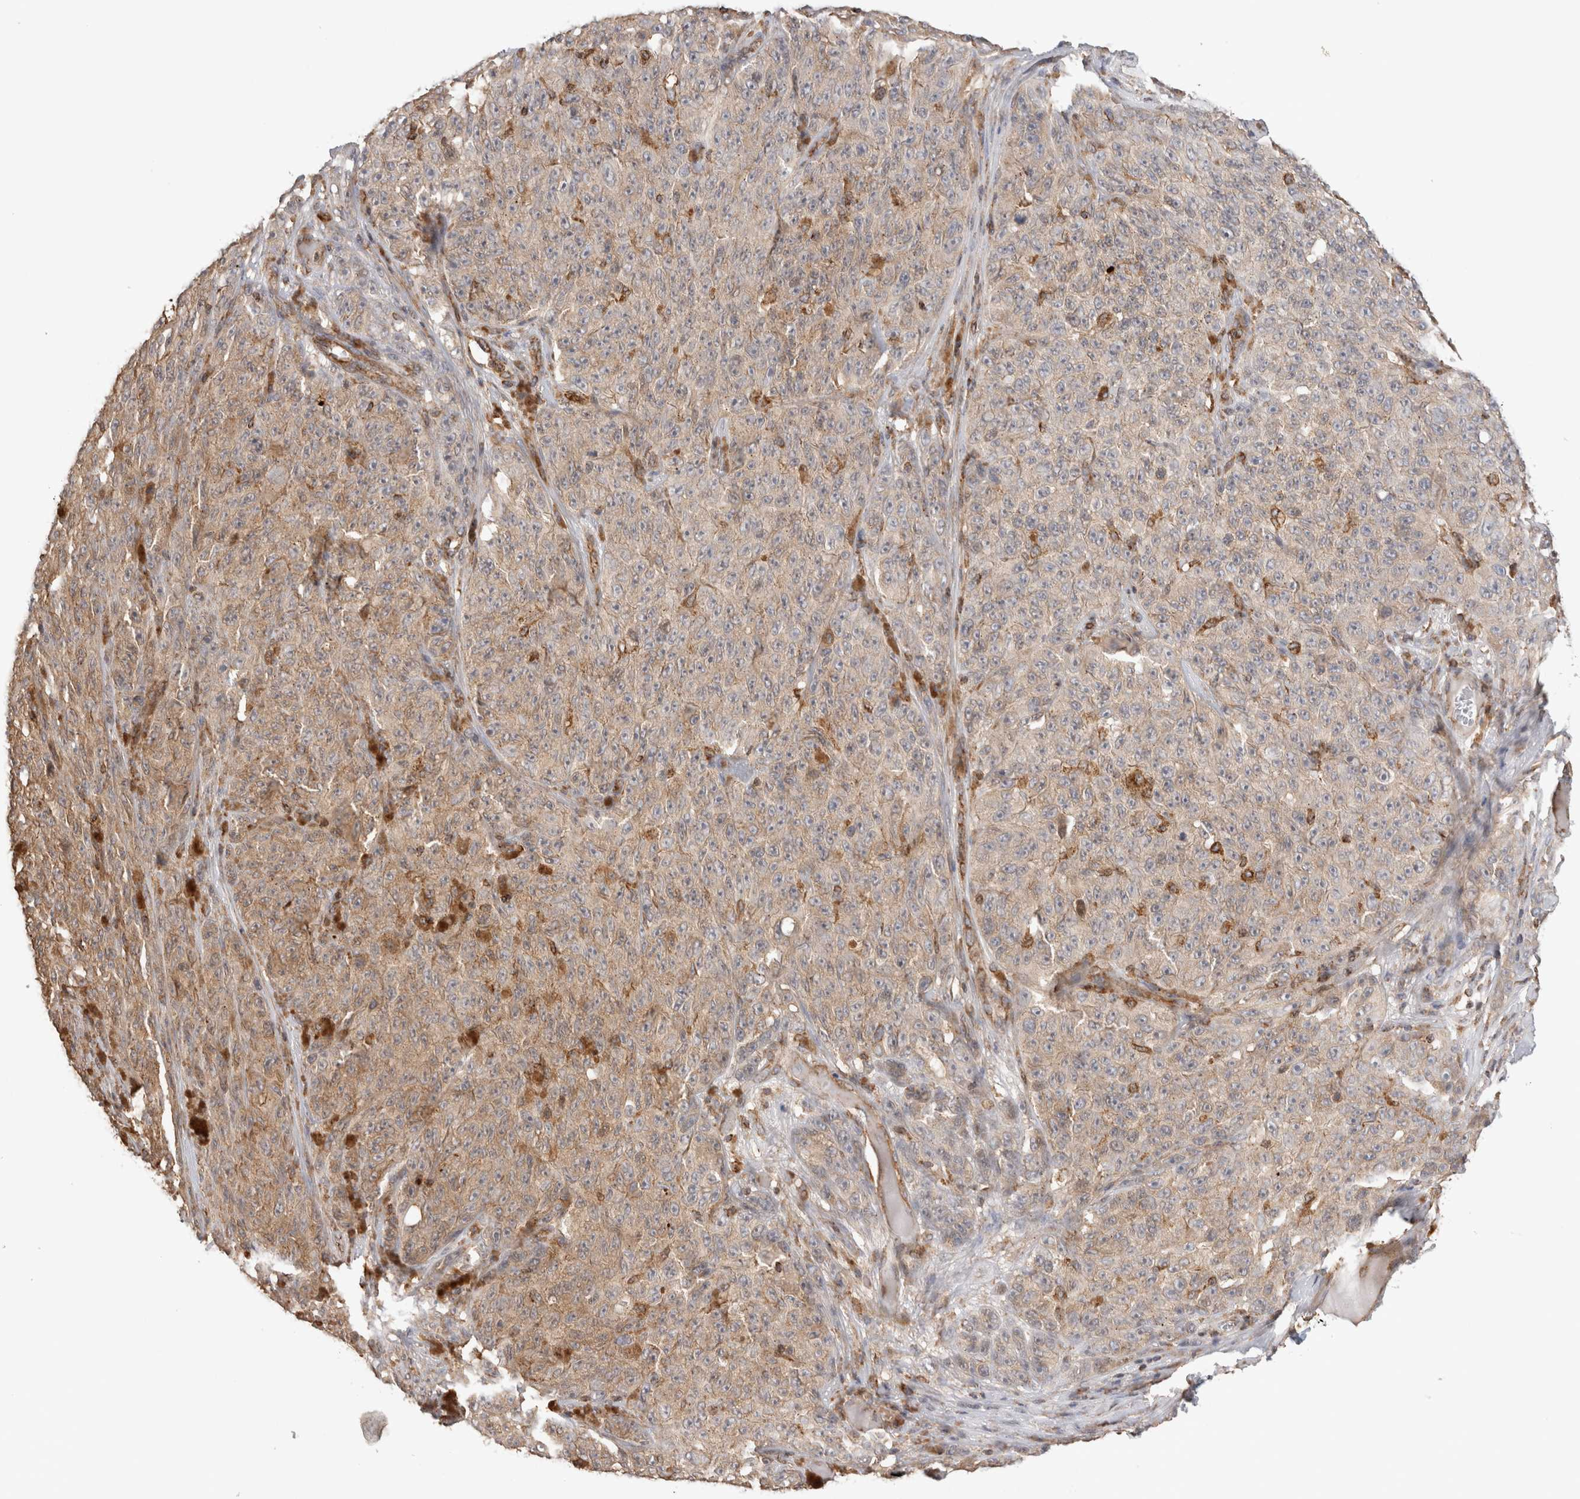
{"staining": {"intensity": "moderate", "quantity": "25%-75%", "location": "cytoplasmic/membranous"}, "tissue": "melanoma", "cell_type": "Tumor cells", "image_type": "cancer", "snomed": [{"axis": "morphology", "description": "Malignant melanoma, NOS"}, {"axis": "topography", "description": "Skin"}], "caption": "Melanoma tissue shows moderate cytoplasmic/membranous expression in approximately 25%-75% of tumor cells", "gene": "IMMP2L", "patient": {"sex": "female", "age": 82}}